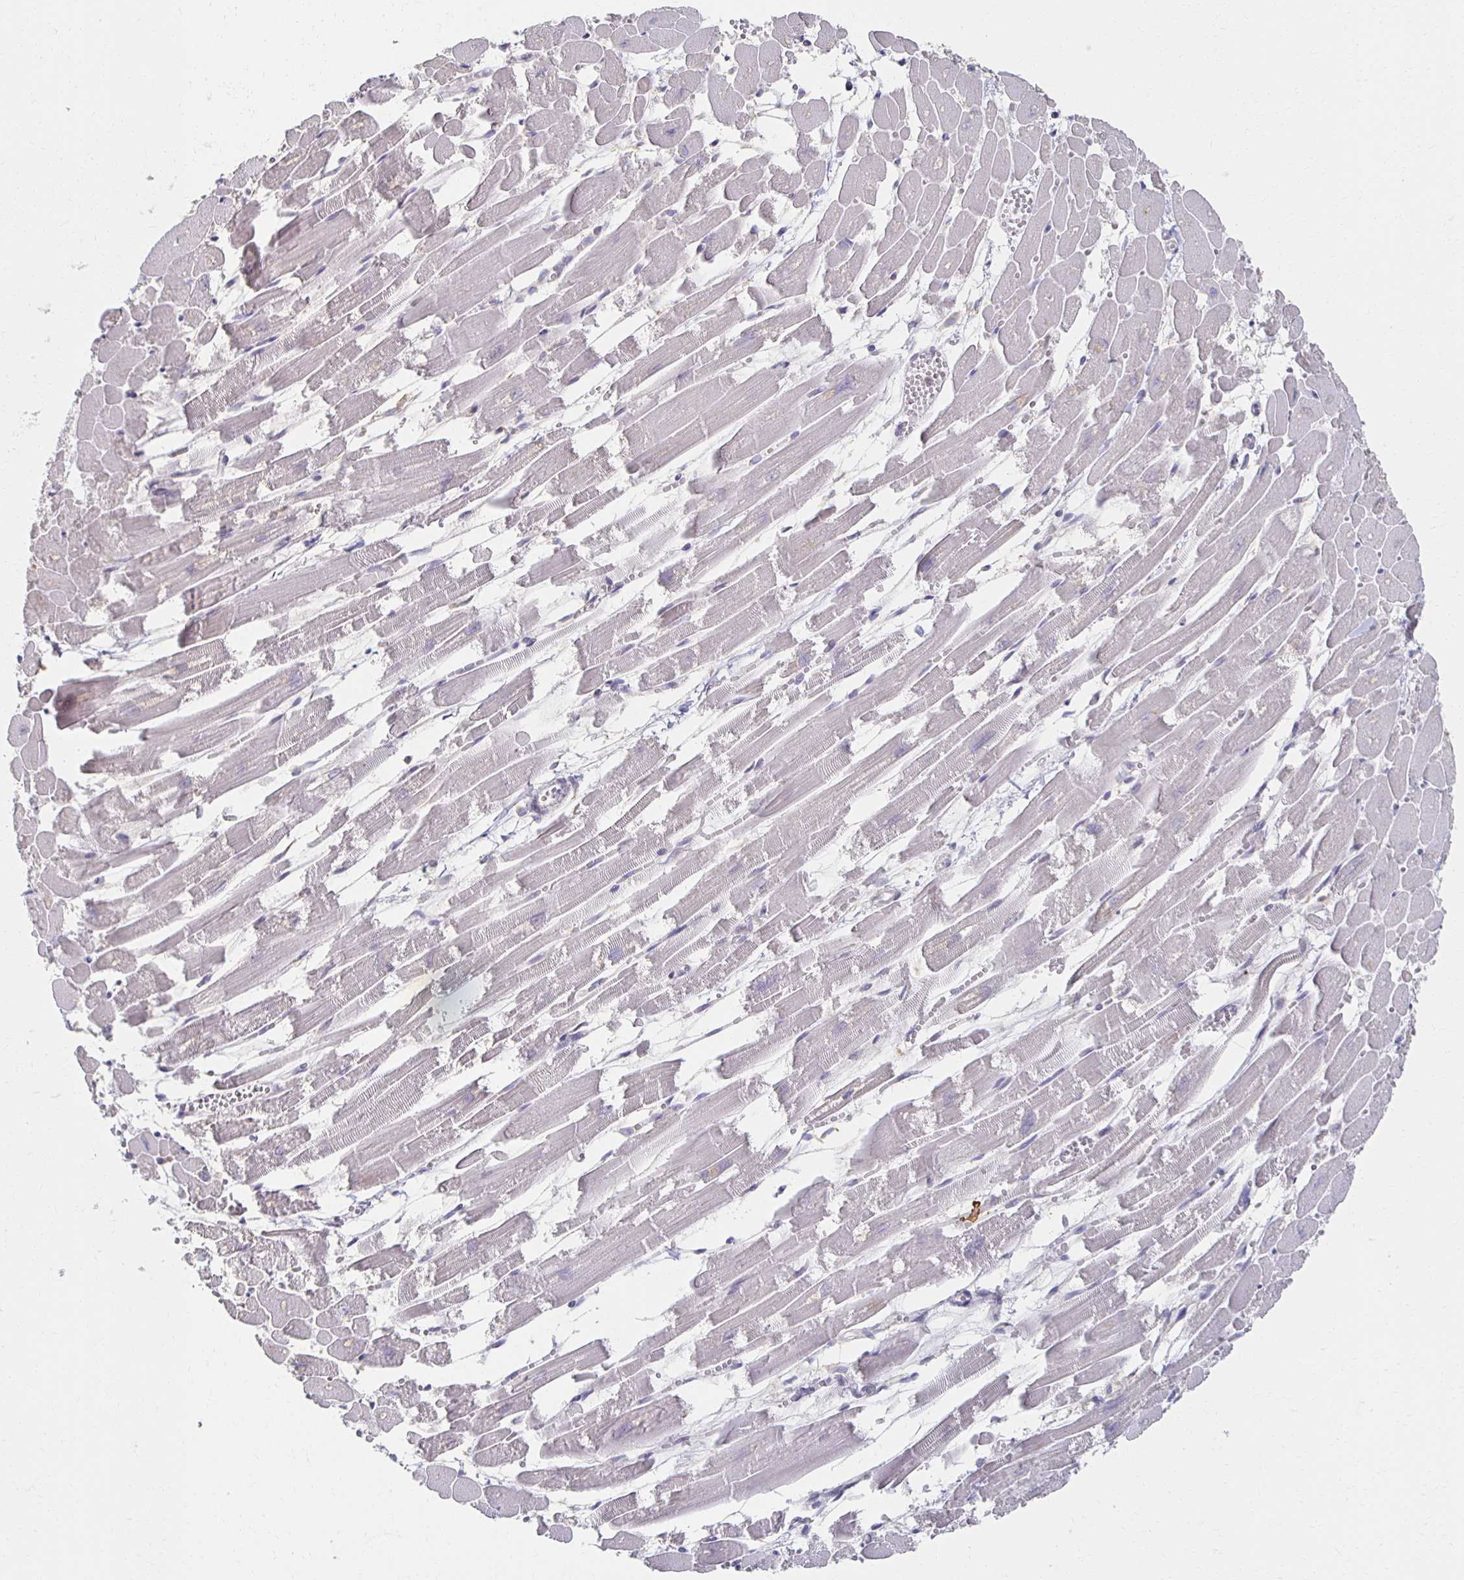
{"staining": {"intensity": "negative", "quantity": "none", "location": "none"}, "tissue": "heart muscle", "cell_type": "Cardiomyocytes", "image_type": "normal", "snomed": [{"axis": "morphology", "description": "Normal tissue, NOS"}, {"axis": "topography", "description": "Heart"}], "caption": "High power microscopy histopathology image of an immunohistochemistry (IHC) photomicrograph of benign heart muscle, revealing no significant staining in cardiomyocytes.", "gene": "ZNF692", "patient": {"sex": "female", "age": 52}}